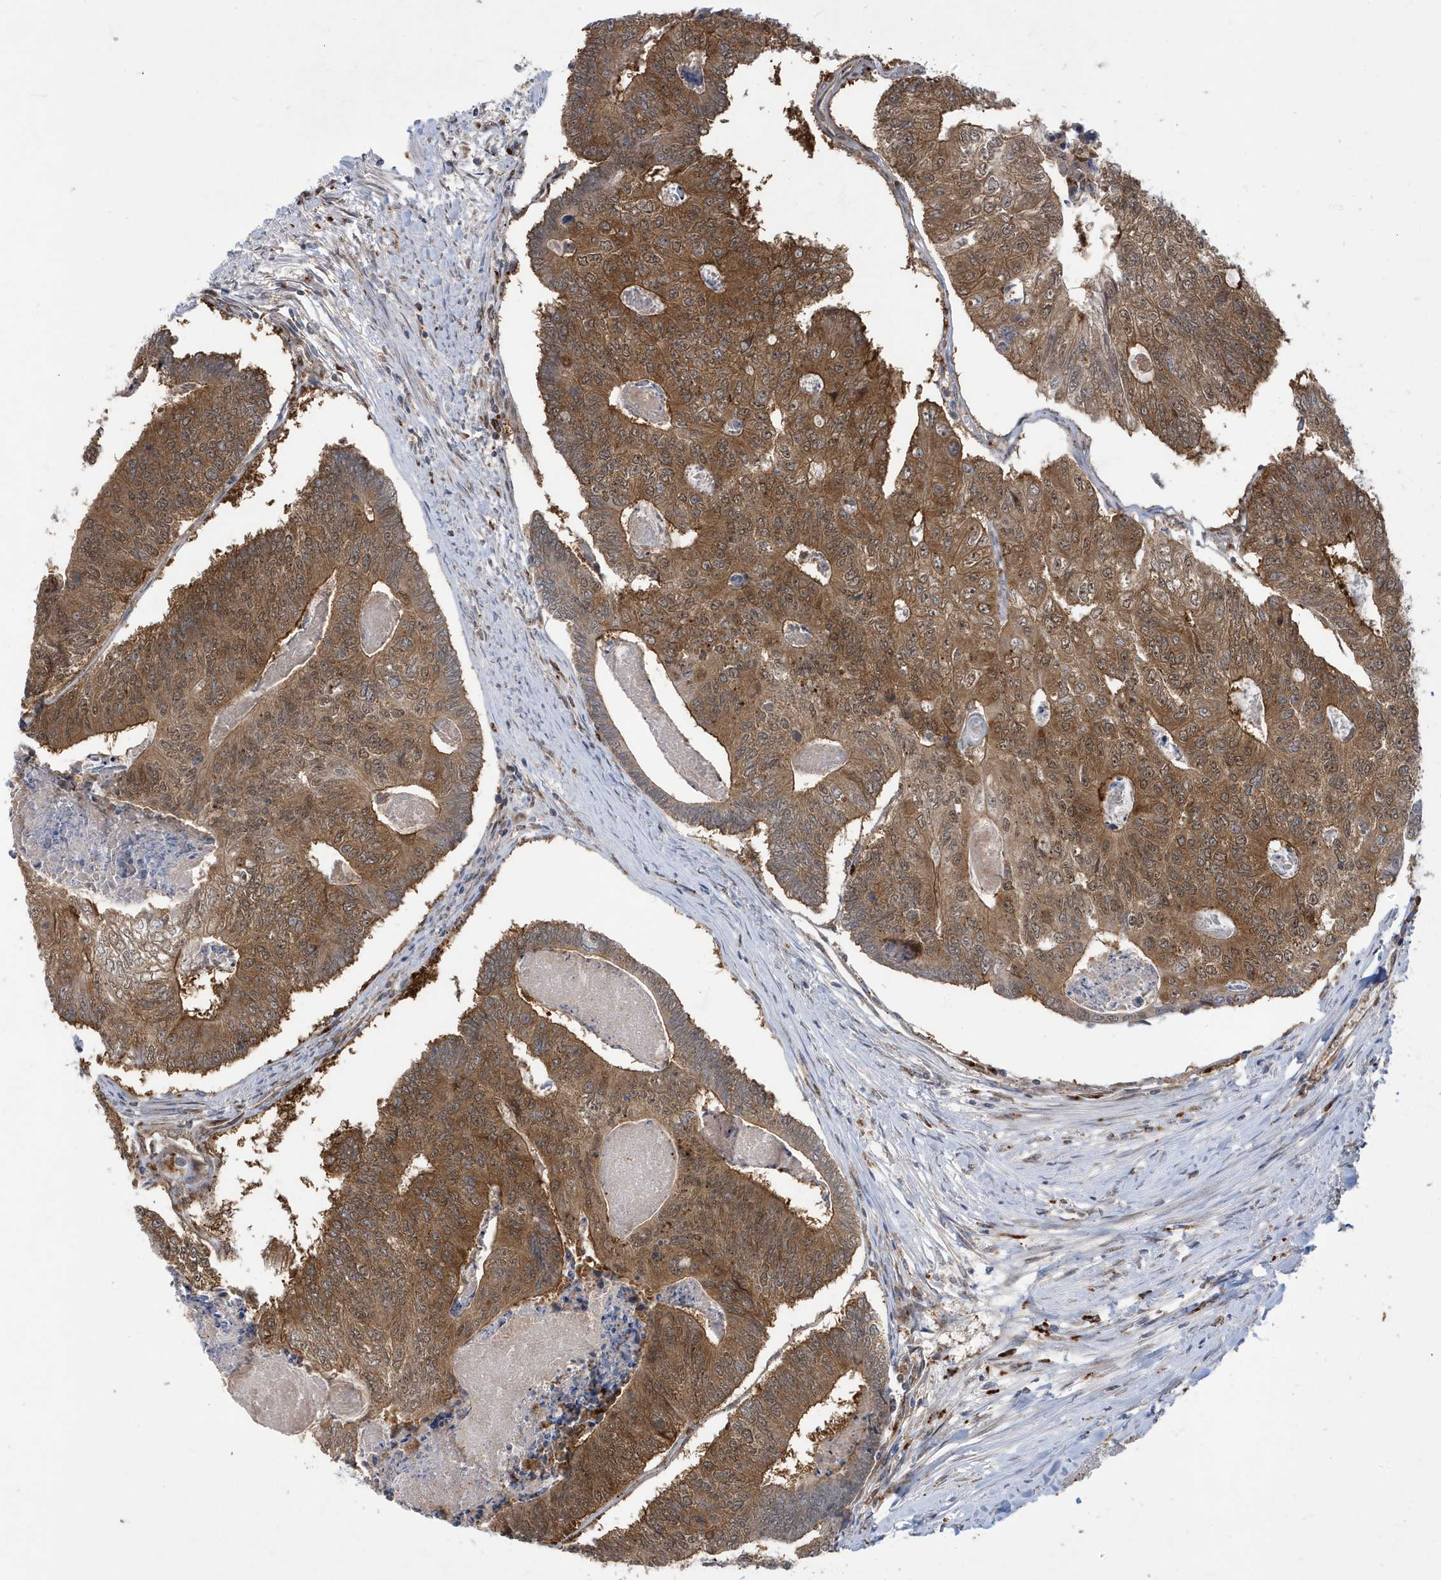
{"staining": {"intensity": "moderate", "quantity": ">75%", "location": "cytoplasmic/membranous,nuclear"}, "tissue": "colorectal cancer", "cell_type": "Tumor cells", "image_type": "cancer", "snomed": [{"axis": "morphology", "description": "Adenocarcinoma, NOS"}, {"axis": "topography", "description": "Colon"}], "caption": "Colorectal adenocarcinoma stained with a protein marker demonstrates moderate staining in tumor cells.", "gene": "ZNF507", "patient": {"sex": "female", "age": 67}}